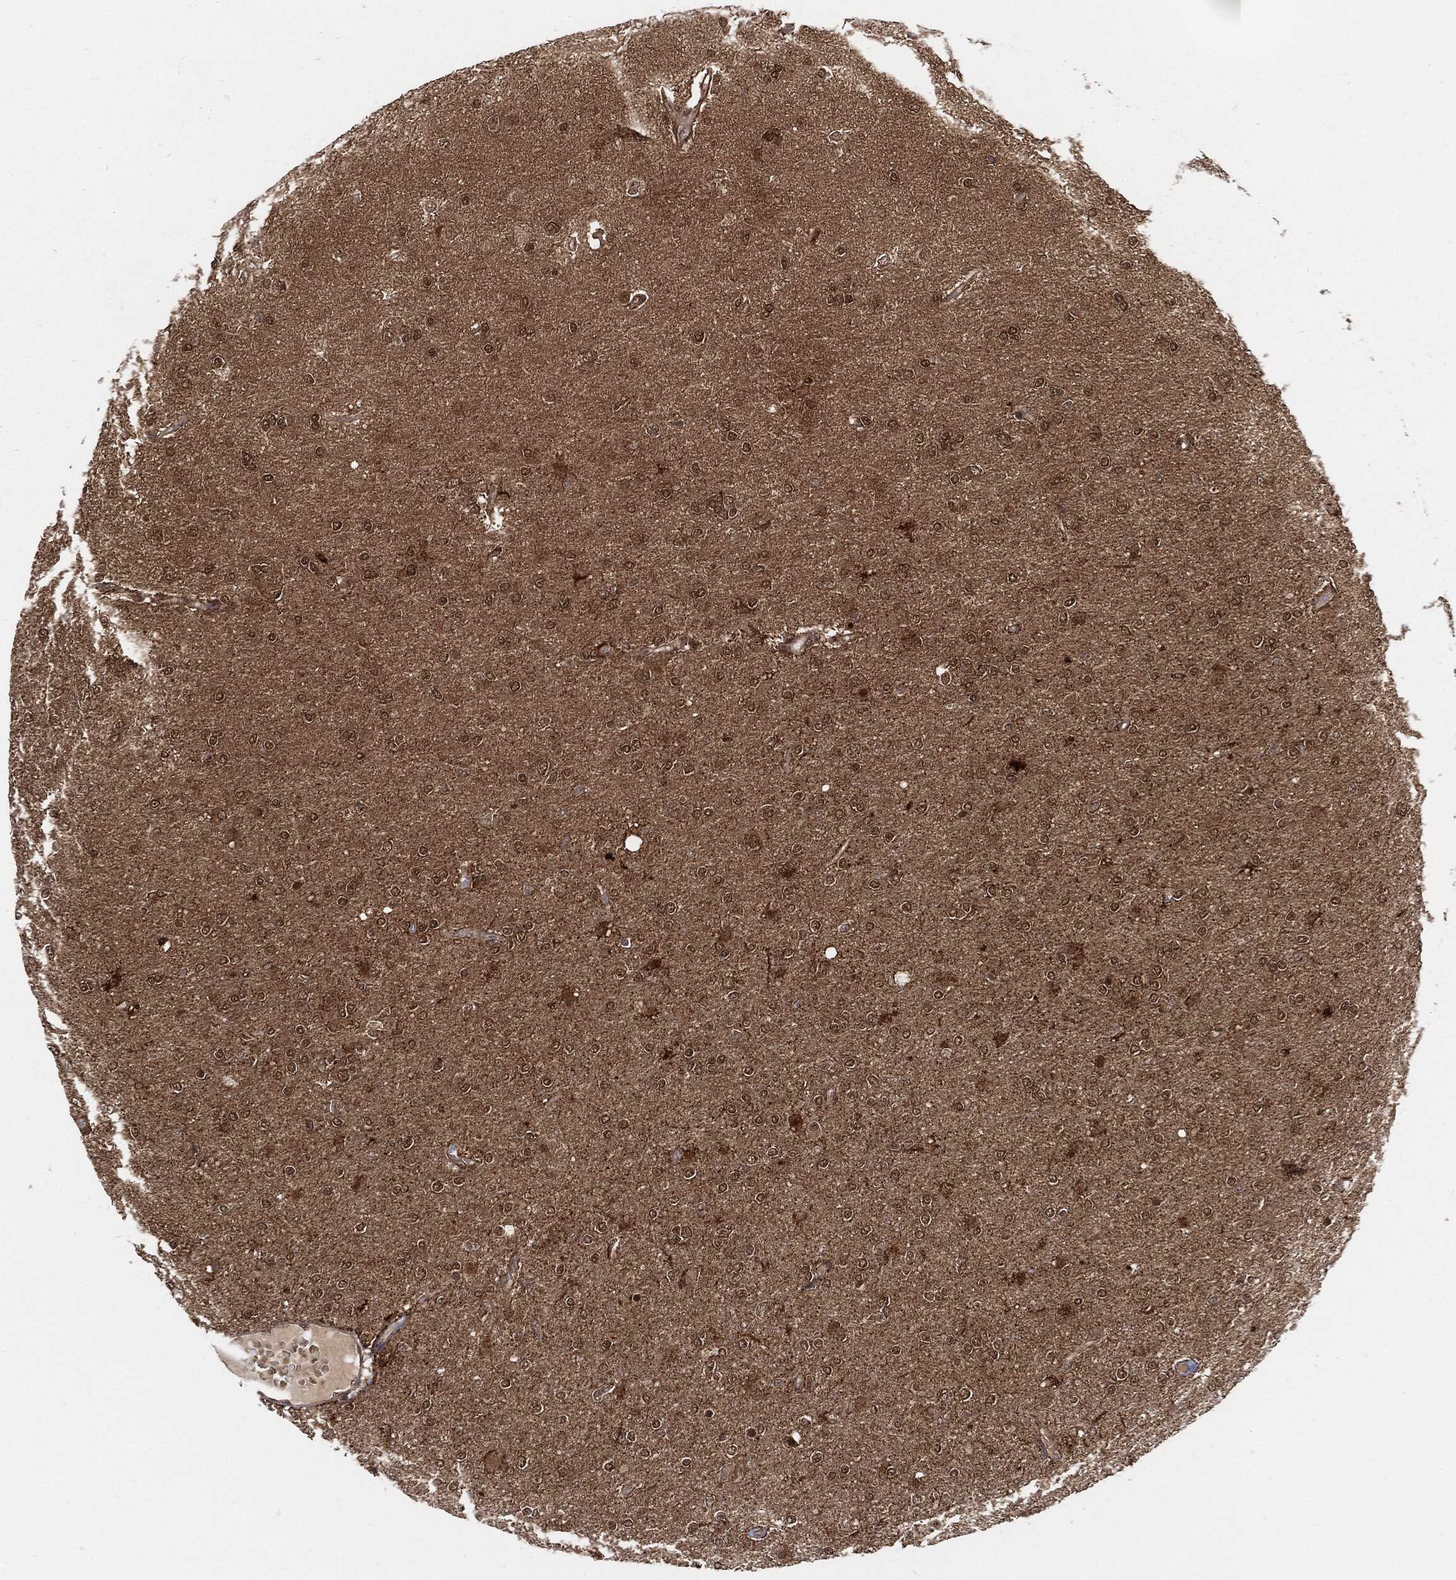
{"staining": {"intensity": "moderate", "quantity": "25%-75%", "location": "cytoplasmic/membranous,nuclear"}, "tissue": "glioma", "cell_type": "Tumor cells", "image_type": "cancer", "snomed": [{"axis": "morphology", "description": "Glioma, malignant, High grade"}, {"axis": "topography", "description": "Cerebral cortex"}], "caption": "Protein staining of glioma tissue reveals moderate cytoplasmic/membranous and nuclear expression in about 25%-75% of tumor cells. Using DAB (brown) and hematoxylin (blue) stains, captured at high magnification using brightfield microscopy.", "gene": "CUTA", "patient": {"sex": "male", "age": 70}}